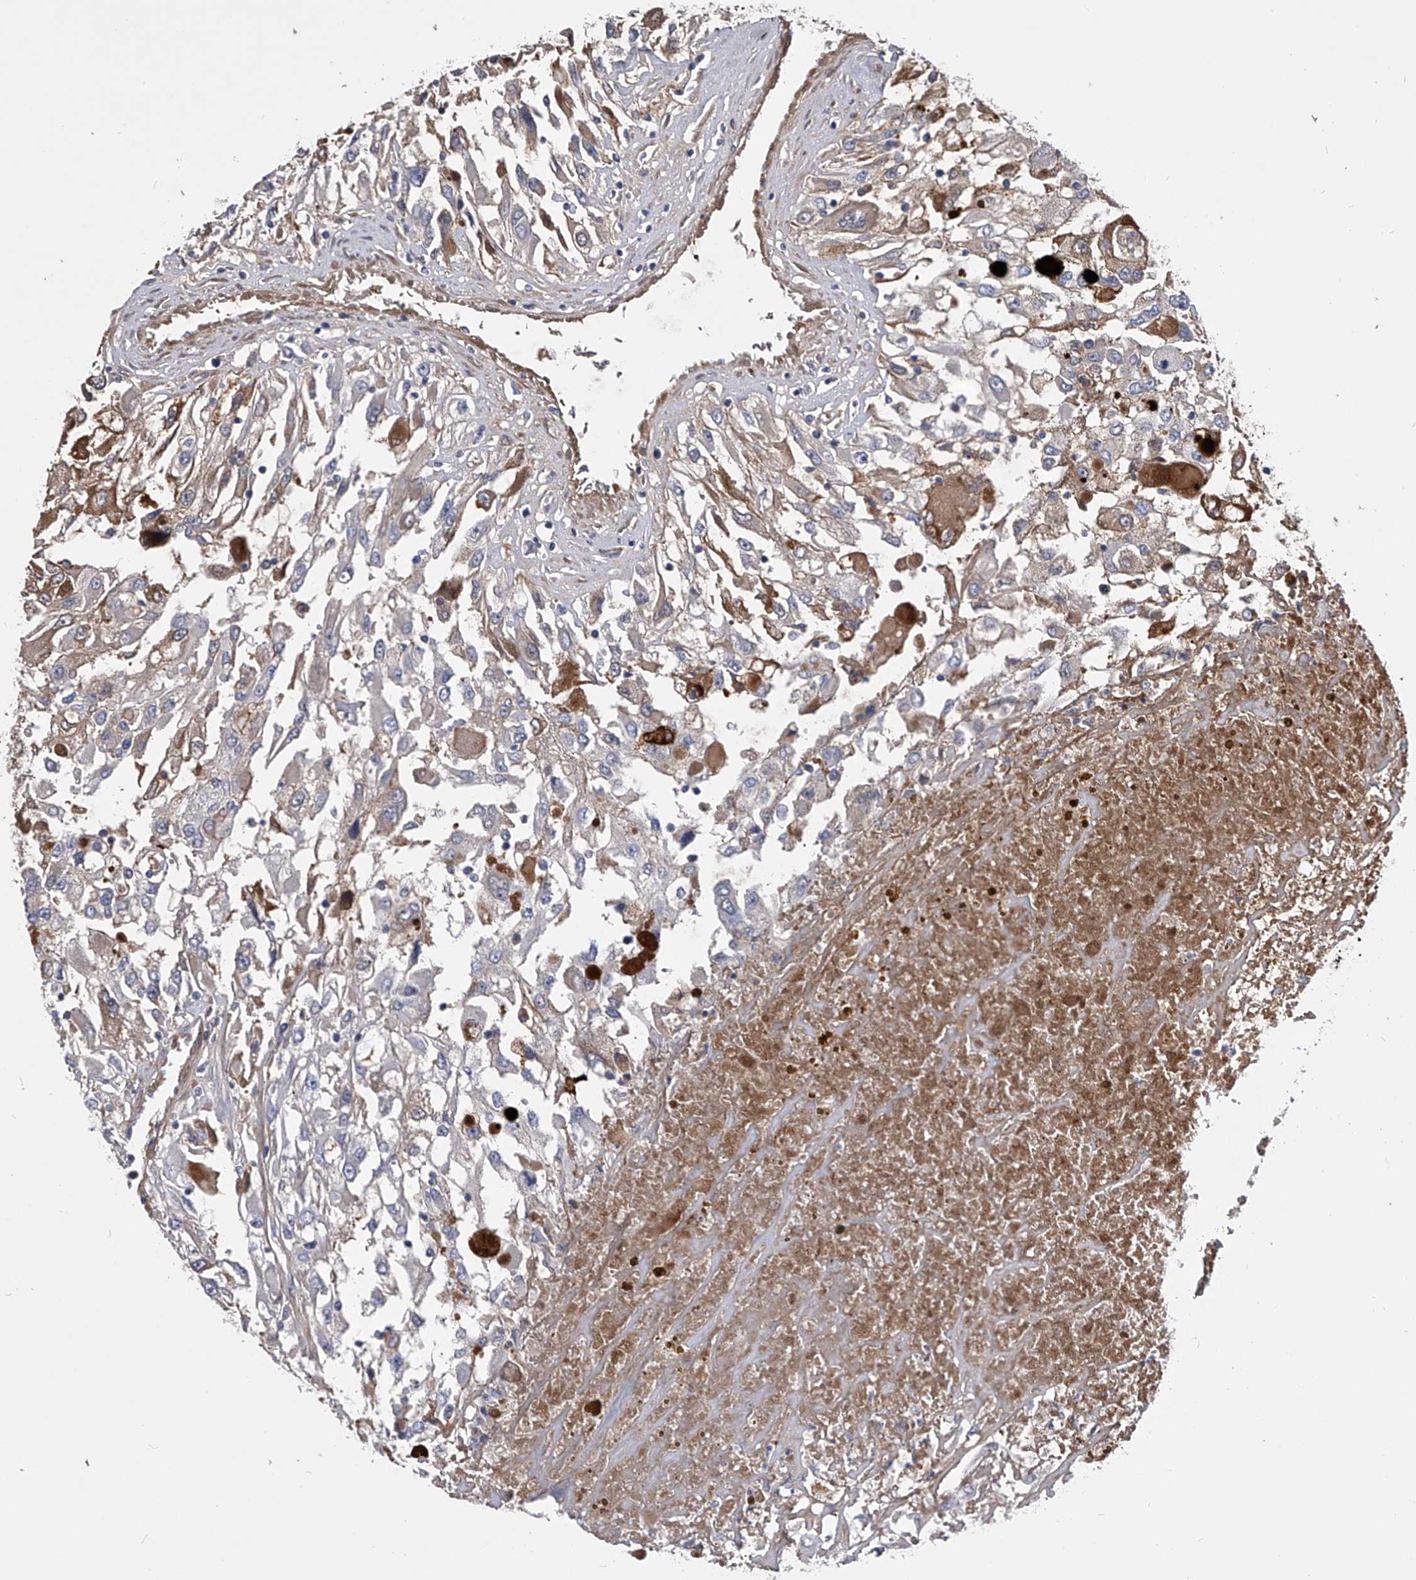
{"staining": {"intensity": "moderate", "quantity": "<25%", "location": "cytoplasmic/membranous"}, "tissue": "renal cancer", "cell_type": "Tumor cells", "image_type": "cancer", "snomed": [{"axis": "morphology", "description": "Adenocarcinoma, NOS"}, {"axis": "topography", "description": "Kidney"}], "caption": "Immunohistochemistry (DAB (3,3'-diaminobenzidine)) staining of human renal adenocarcinoma exhibits moderate cytoplasmic/membranous protein positivity in approximately <25% of tumor cells. The staining was performed using DAB (3,3'-diaminobenzidine), with brown indicating positive protein expression. Nuclei are stained blue with hematoxylin.", "gene": "MDN1", "patient": {"sex": "female", "age": 52}}